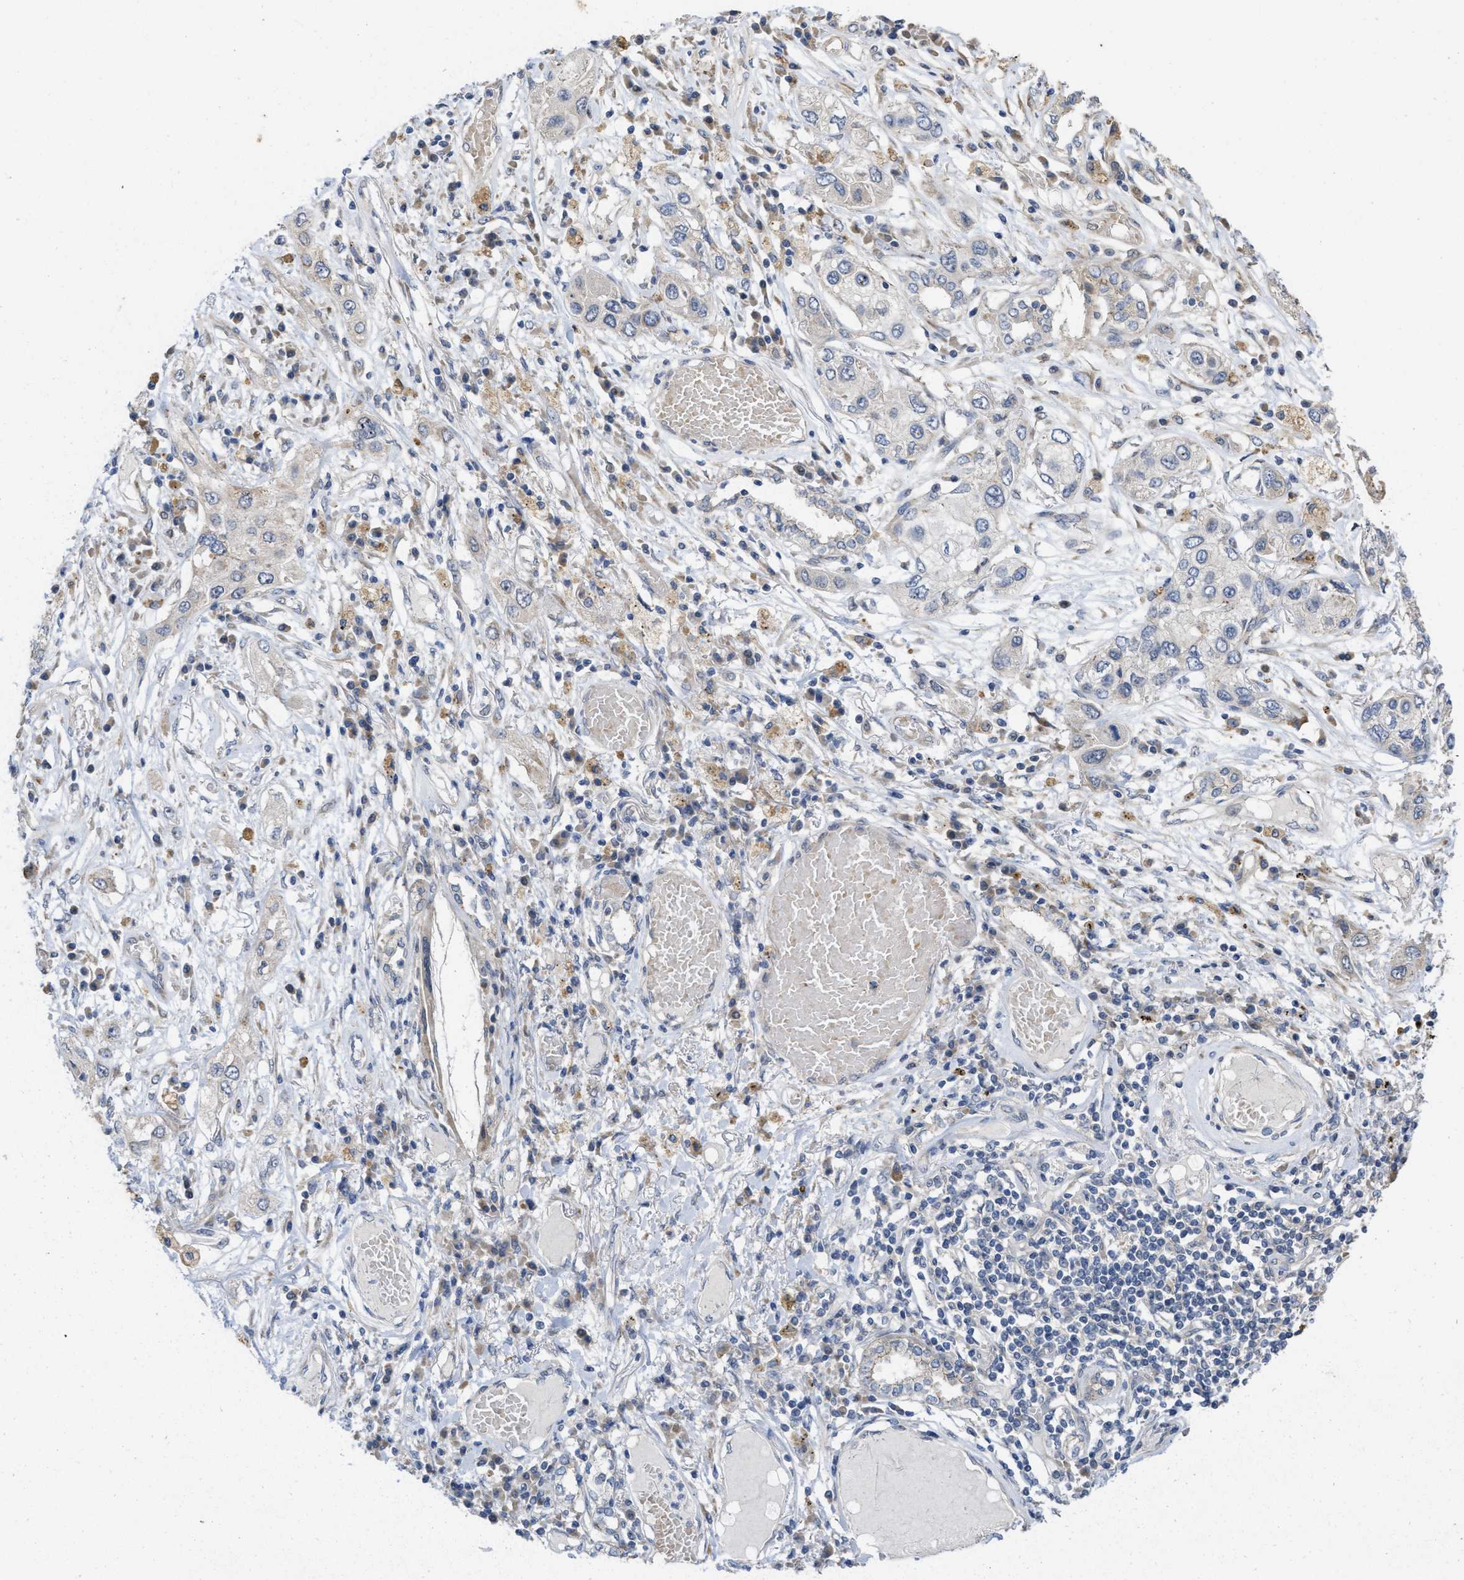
{"staining": {"intensity": "negative", "quantity": "none", "location": "none"}, "tissue": "lung cancer", "cell_type": "Tumor cells", "image_type": "cancer", "snomed": [{"axis": "morphology", "description": "Squamous cell carcinoma, NOS"}, {"axis": "topography", "description": "Lung"}], "caption": "Tumor cells show no significant expression in squamous cell carcinoma (lung).", "gene": "CDPF1", "patient": {"sex": "male", "age": 71}}